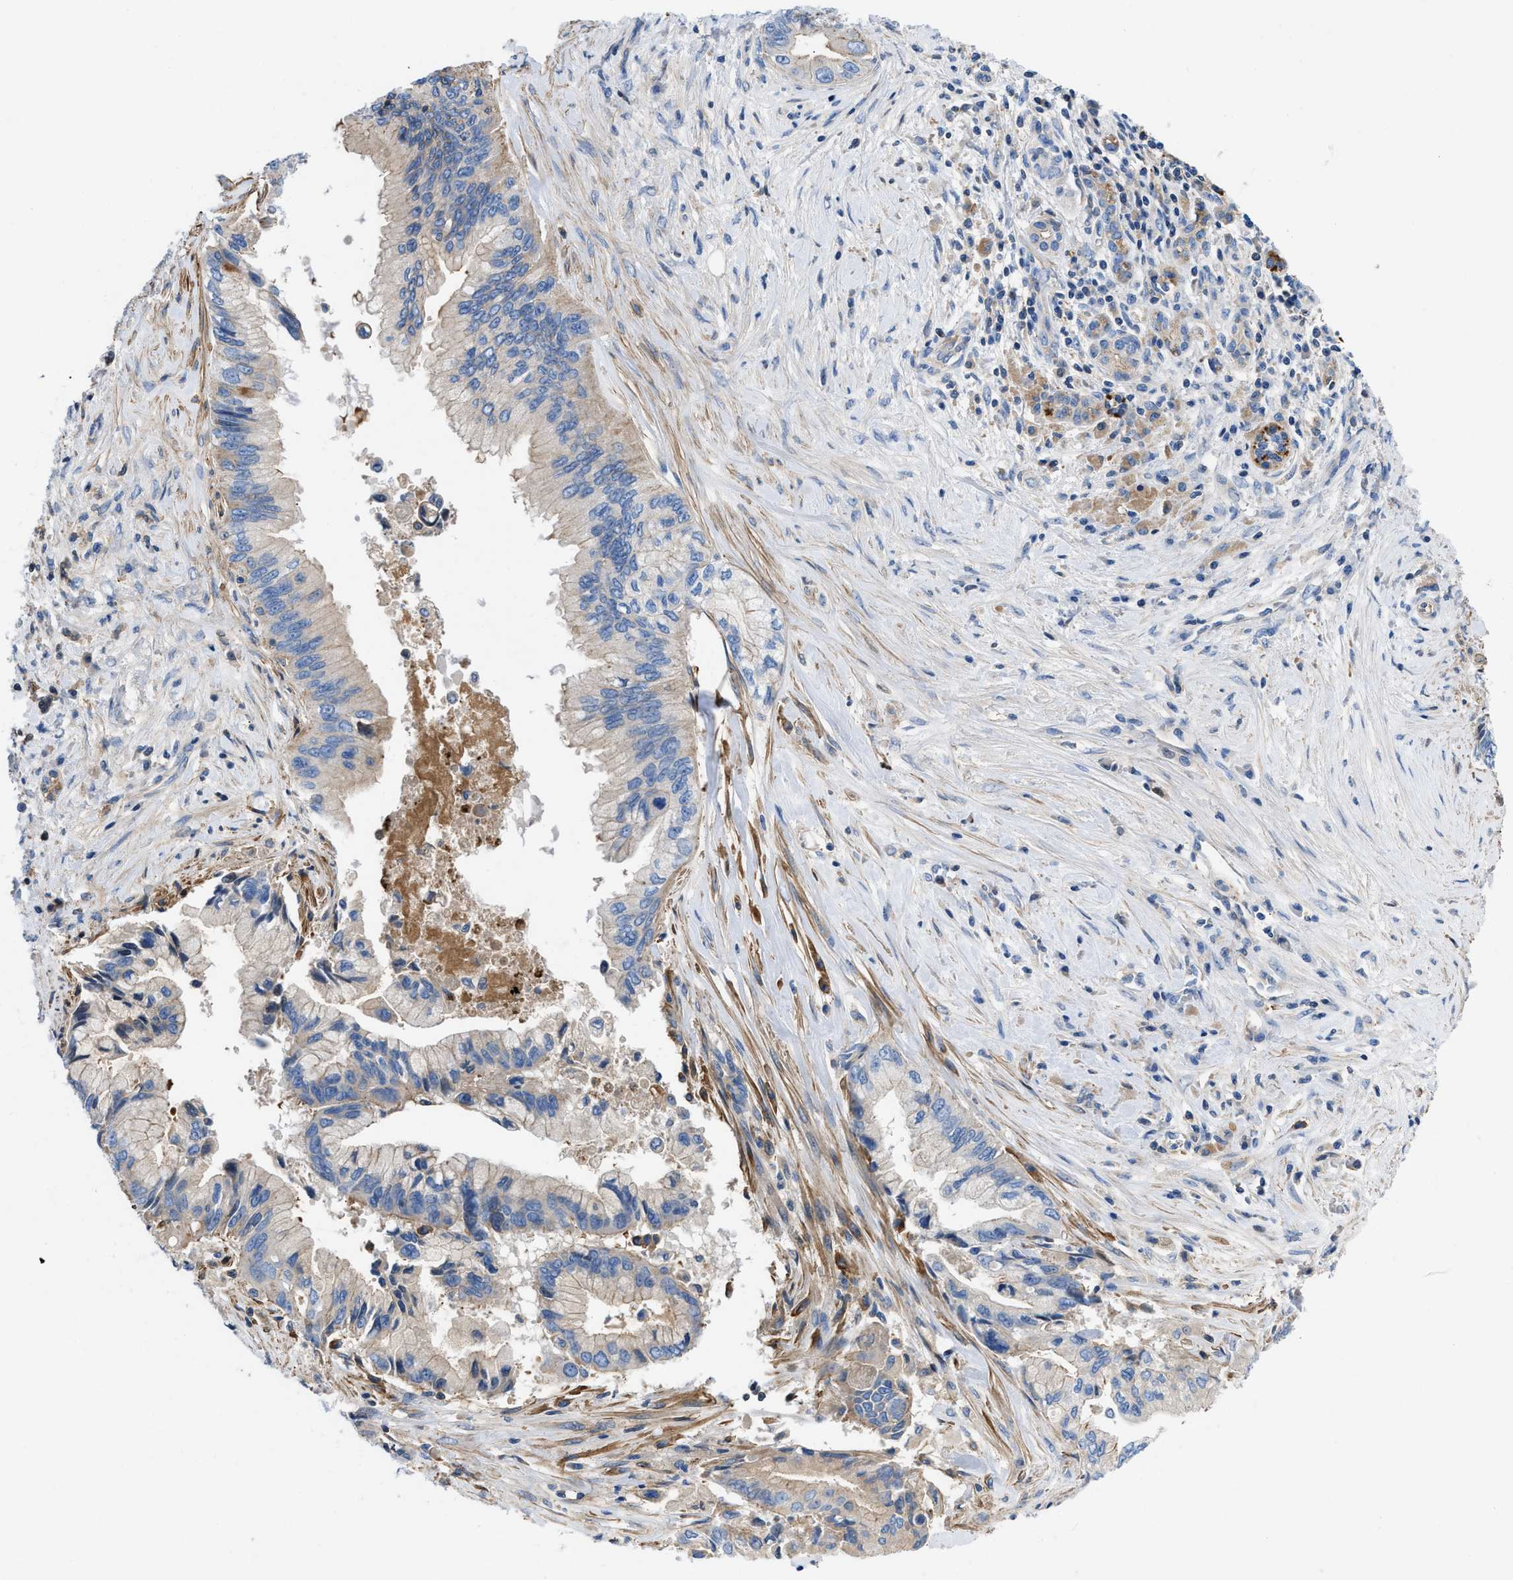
{"staining": {"intensity": "moderate", "quantity": "<25%", "location": "cytoplasmic/membranous"}, "tissue": "pancreatic cancer", "cell_type": "Tumor cells", "image_type": "cancer", "snomed": [{"axis": "morphology", "description": "Adenocarcinoma, NOS"}, {"axis": "topography", "description": "Pancreas"}], "caption": "Moderate cytoplasmic/membranous positivity is seen in about <25% of tumor cells in pancreatic cancer (adenocarcinoma). Using DAB (brown) and hematoxylin (blue) stains, captured at high magnification using brightfield microscopy.", "gene": "ATP6V0D1", "patient": {"sex": "female", "age": 73}}